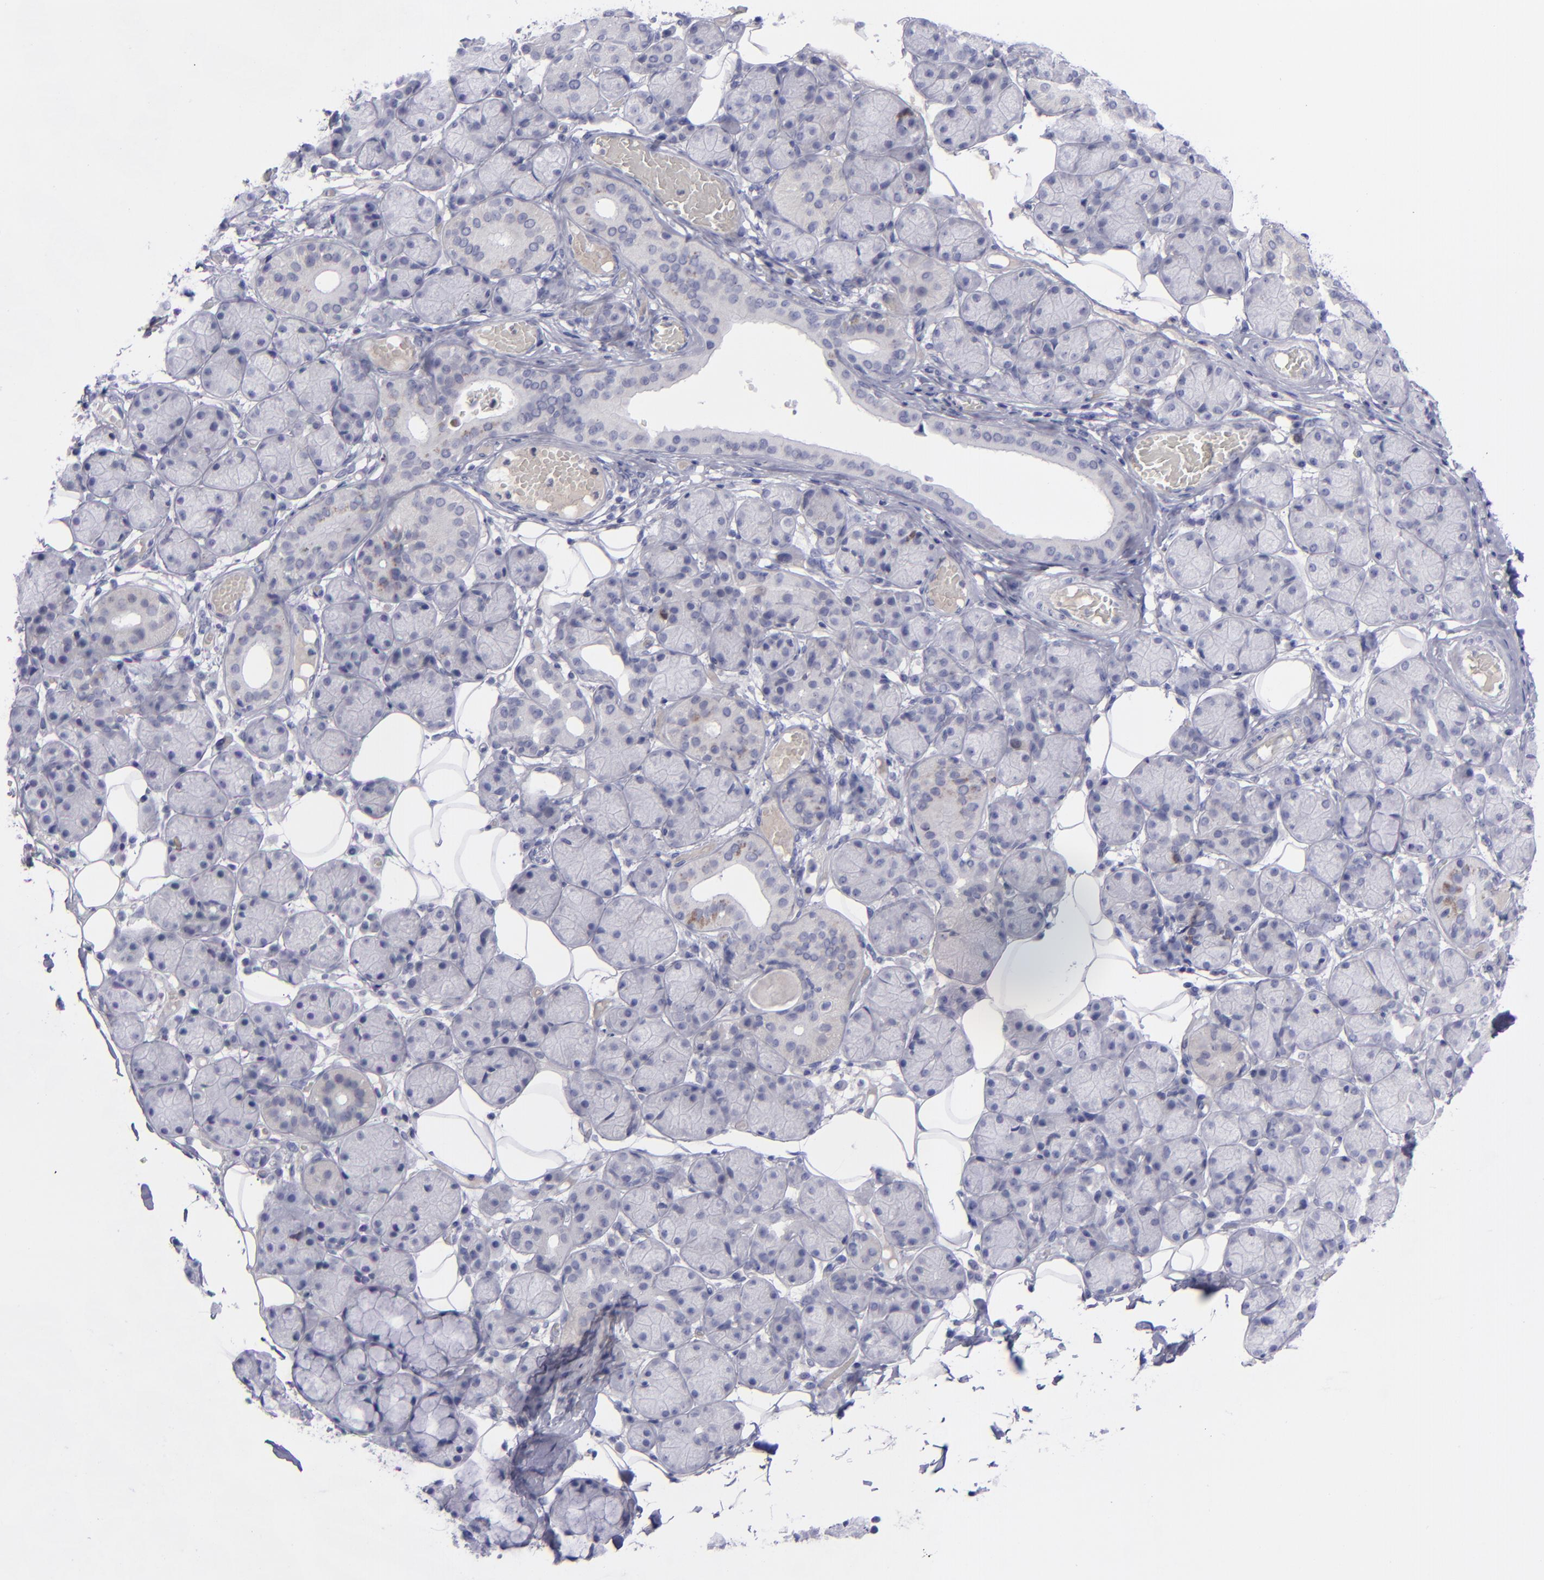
{"staining": {"intensity": "negative", "quantity": "none", "location": "none"}, "tissue": "salivary gland", "cell_type": "Glandular cells", "image_type": "normal", "snomed": [{"axis": "morphology", "description": "Normal tissue, NOS"}, {"axis": "topography", "description": "Salivary gland"}], "caption": "A high-resolution image shows immunohistochemistry (IHC) staining of normal salivary gland, which exhibits no significant expression in glandular cells.", "gene": "AURKA", "patient": {"sex": "male", "age": 54}}